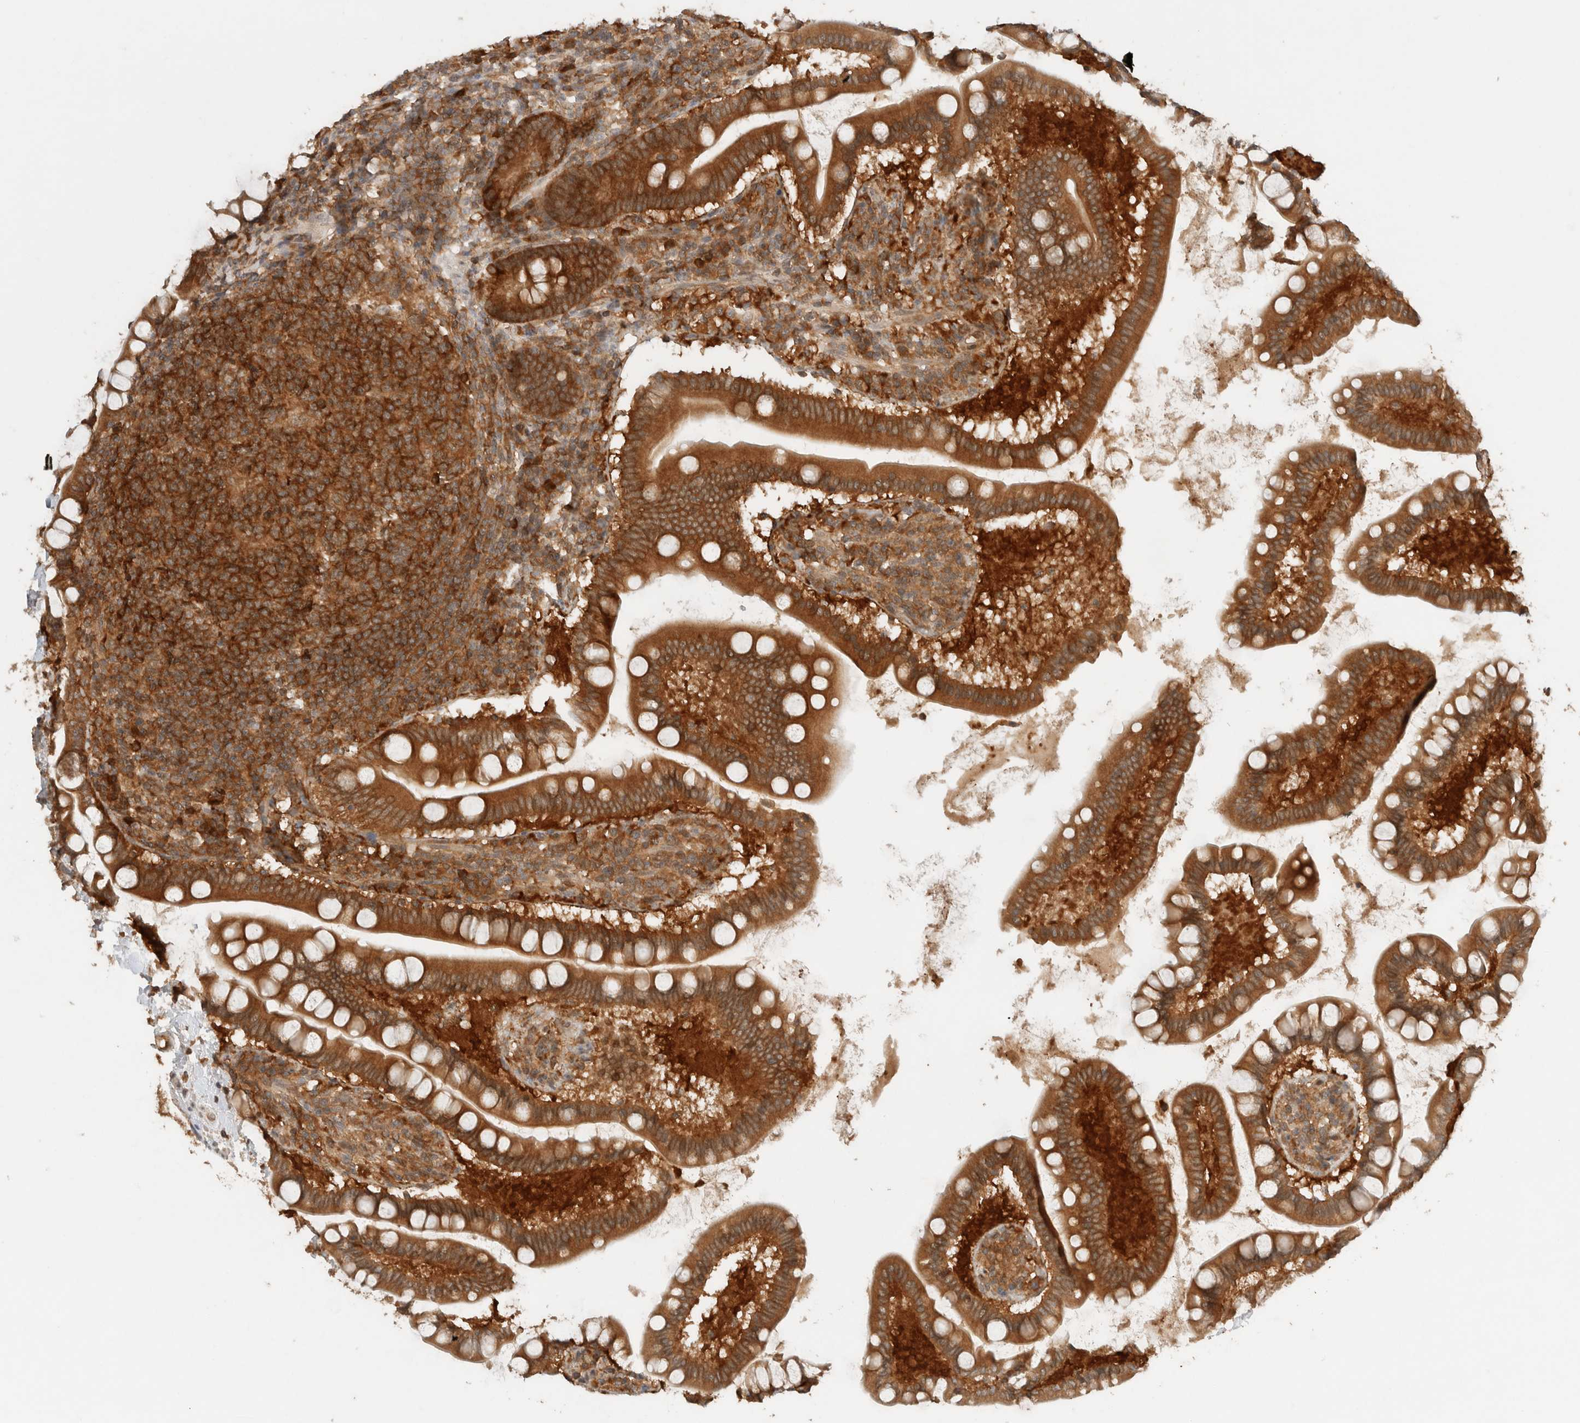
{"staining": {"intensity": "strong", "quantity": ">75%", "location": "cytoplasmic/membranous"}, "tissue": "small intestine", "cell_type": "Glandular cells", "image_type": "normal", "snomed": [{"axis": "morphology", "description": "Normal tissue, NOS"}, {"axis": "topography", "description": "Small intestine"}], "caption": "The photomicrograph exhibits immunohistochemical staining of benign small intestine. There is strong cytoplasmic/membranous staining is identified in approximately >75% of glandular cells.", "gene": "ARFGEF2", "patient": {"sex": "female", "age": 84}}